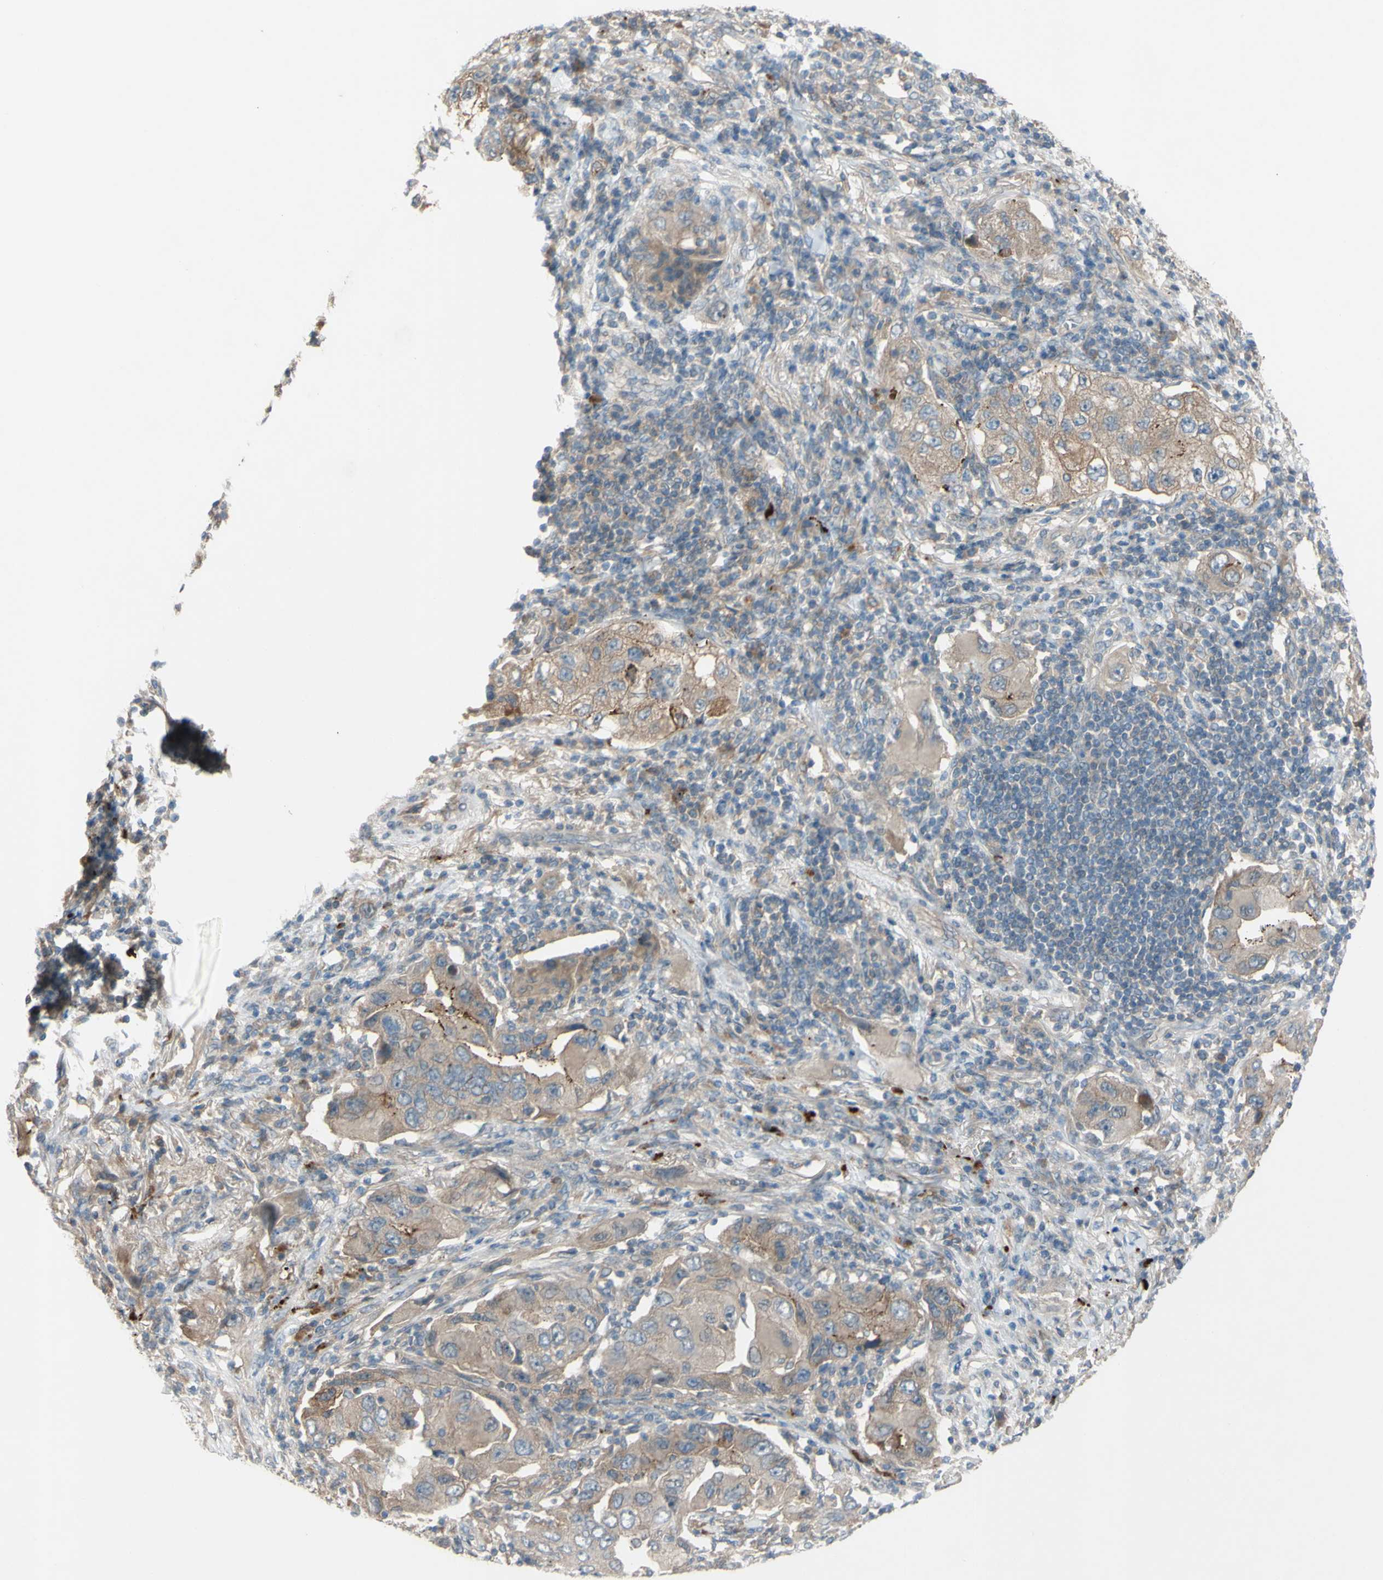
{"staining": {"intensity": "moderate", "quantity": ">75%", "location": "cytoplasmic/membranous"}, "tissue": "lung cancer", "cell_type": "Tumor cells", "image_type": "cancer", "snomed": [{"axis": "morphology", "description": "Adenocarcinoma, NOS"}, {"axis": "topography", "description": "Lung"}], "caption": "An image of human lung adenocarcinoma stained for a protein shows moderate cytoplasmic/membranous brown staining in tumor cells.", "gene": "AFP", "patient": {"sex": "female", "age": 65}}